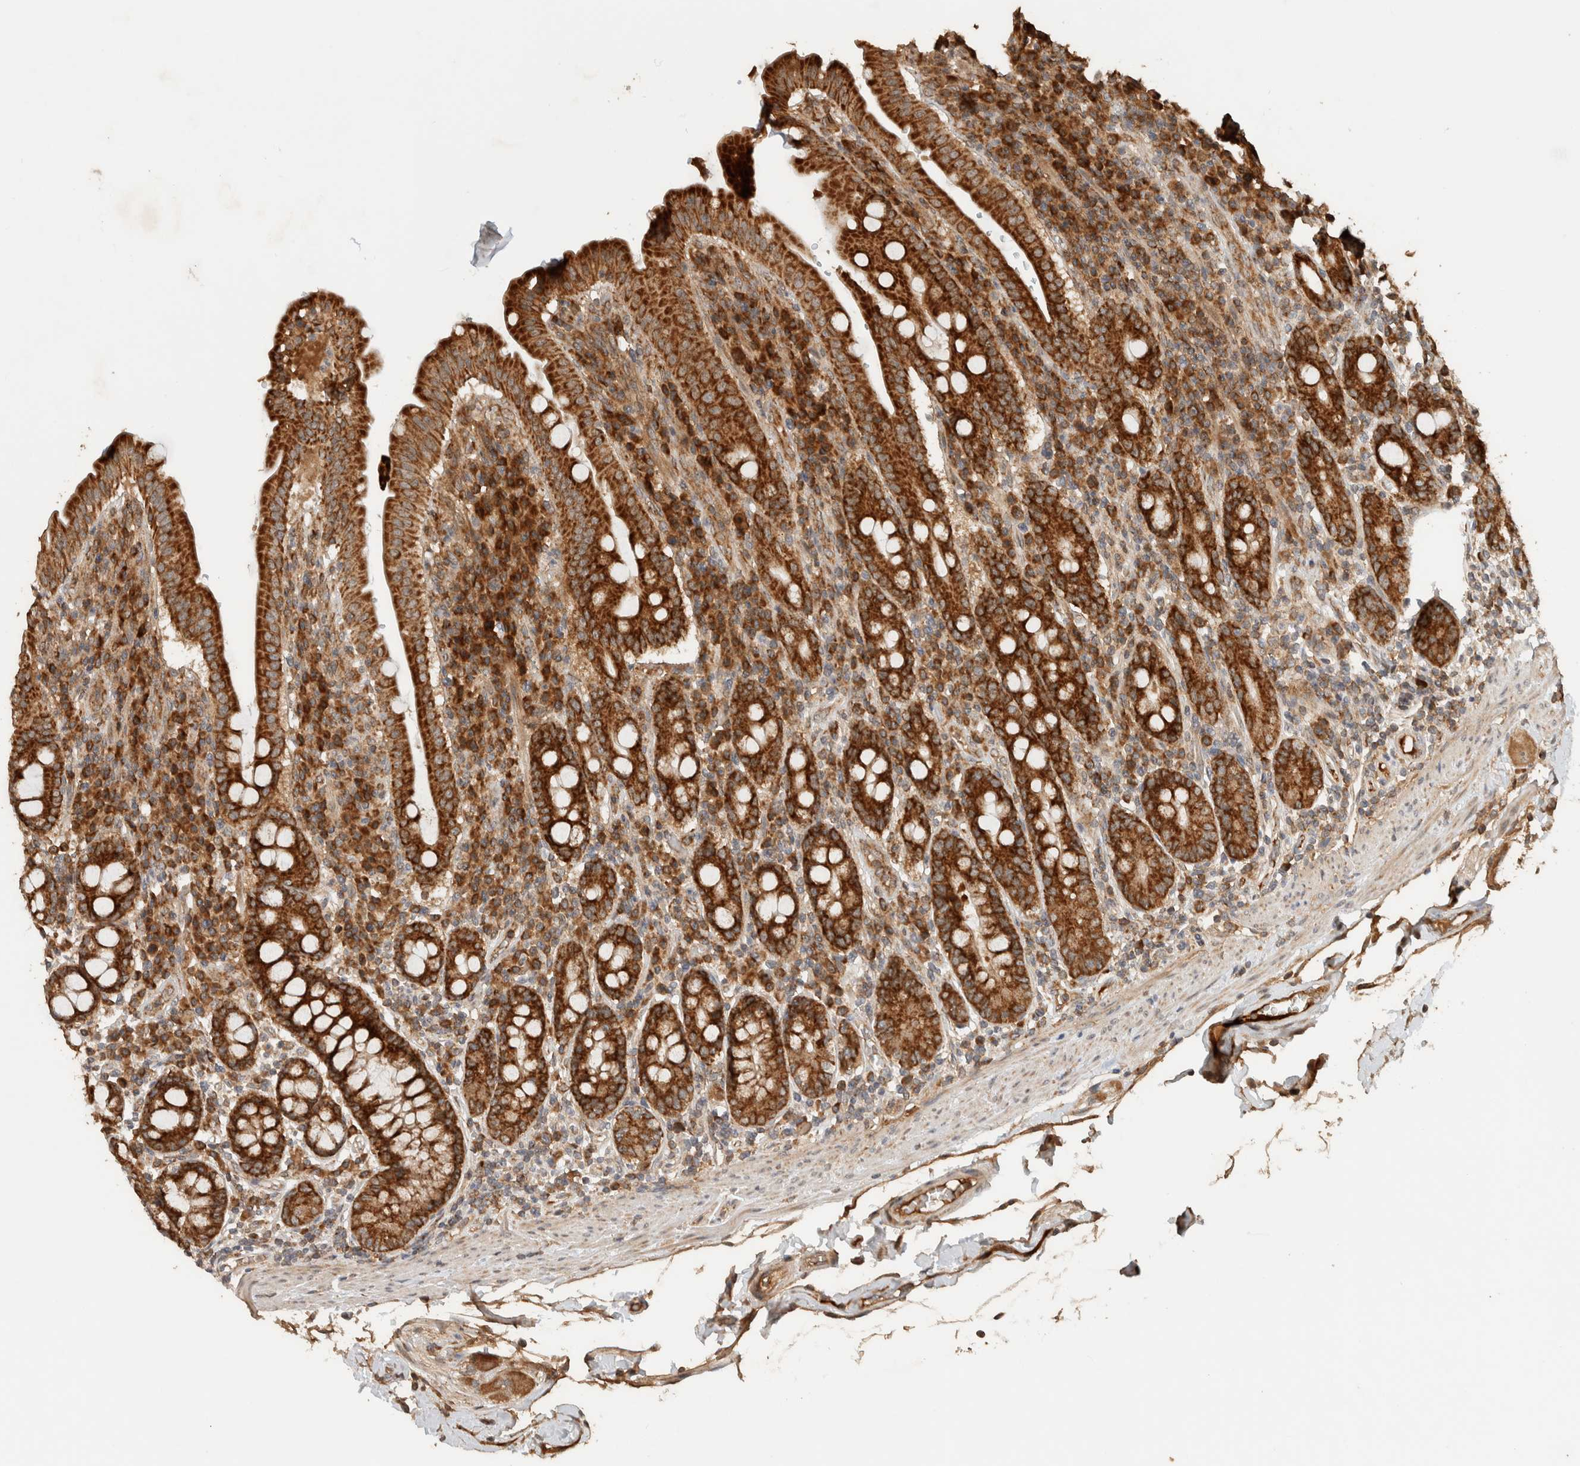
{"staining": {"intensity": "strong", "quantity": ">75%", "location": "cytoplasmic/membranous"}, "tissue": "duodenum", "cell_type": "Glandular cells", "image_type": "normal", "snomed": [{"axis": "morphology", "description": "Normal tissue, NOS"}, {"axis": "morphology", "description": "Adenocarcinoma, NOS"}, {"axis": "topography", "description": "Pancreas"}, {"axis": "topography", "description": "Duodenum"}], "caption": "DAB immunohistochemical staining of normal human duodenum exhibits strong cytoplasmic/membranous protein positivity in about >75% of glandular cells.", "gene": "EIF2B3", "patient": {"sex": "male", "age": 50}}